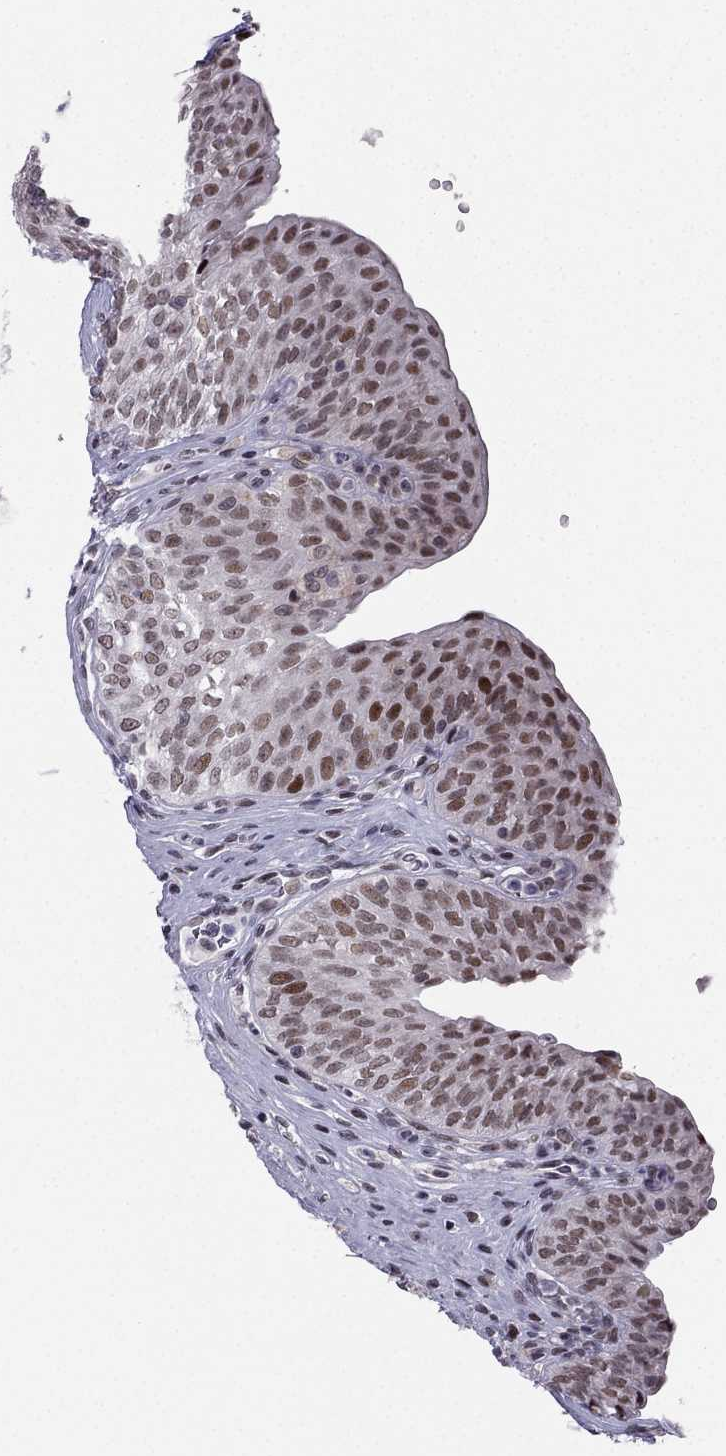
{"staining": {"intensity": "moderate", "quantity": "<25%", "location": "nuclear"}, "tissue": "urinary bladder", "cell_type": "Urothelial cells", "image_type": "normal", "snomed": [{"axis": "morphology", "description": "Normal tissue, NOS"}, {"axis": "topography", "description": "Urinary bladder"}], "caption": "DAB immunohistochemical staining of unremarkable urinary bladder reveals moderate nuclear protein positivity in approximately <25% of urothelial cells. (Brightfield microscopy of DAB IHC at high magnification).", "gene": "RPRD2", "patient": {"sex": "male", "age": 66}}